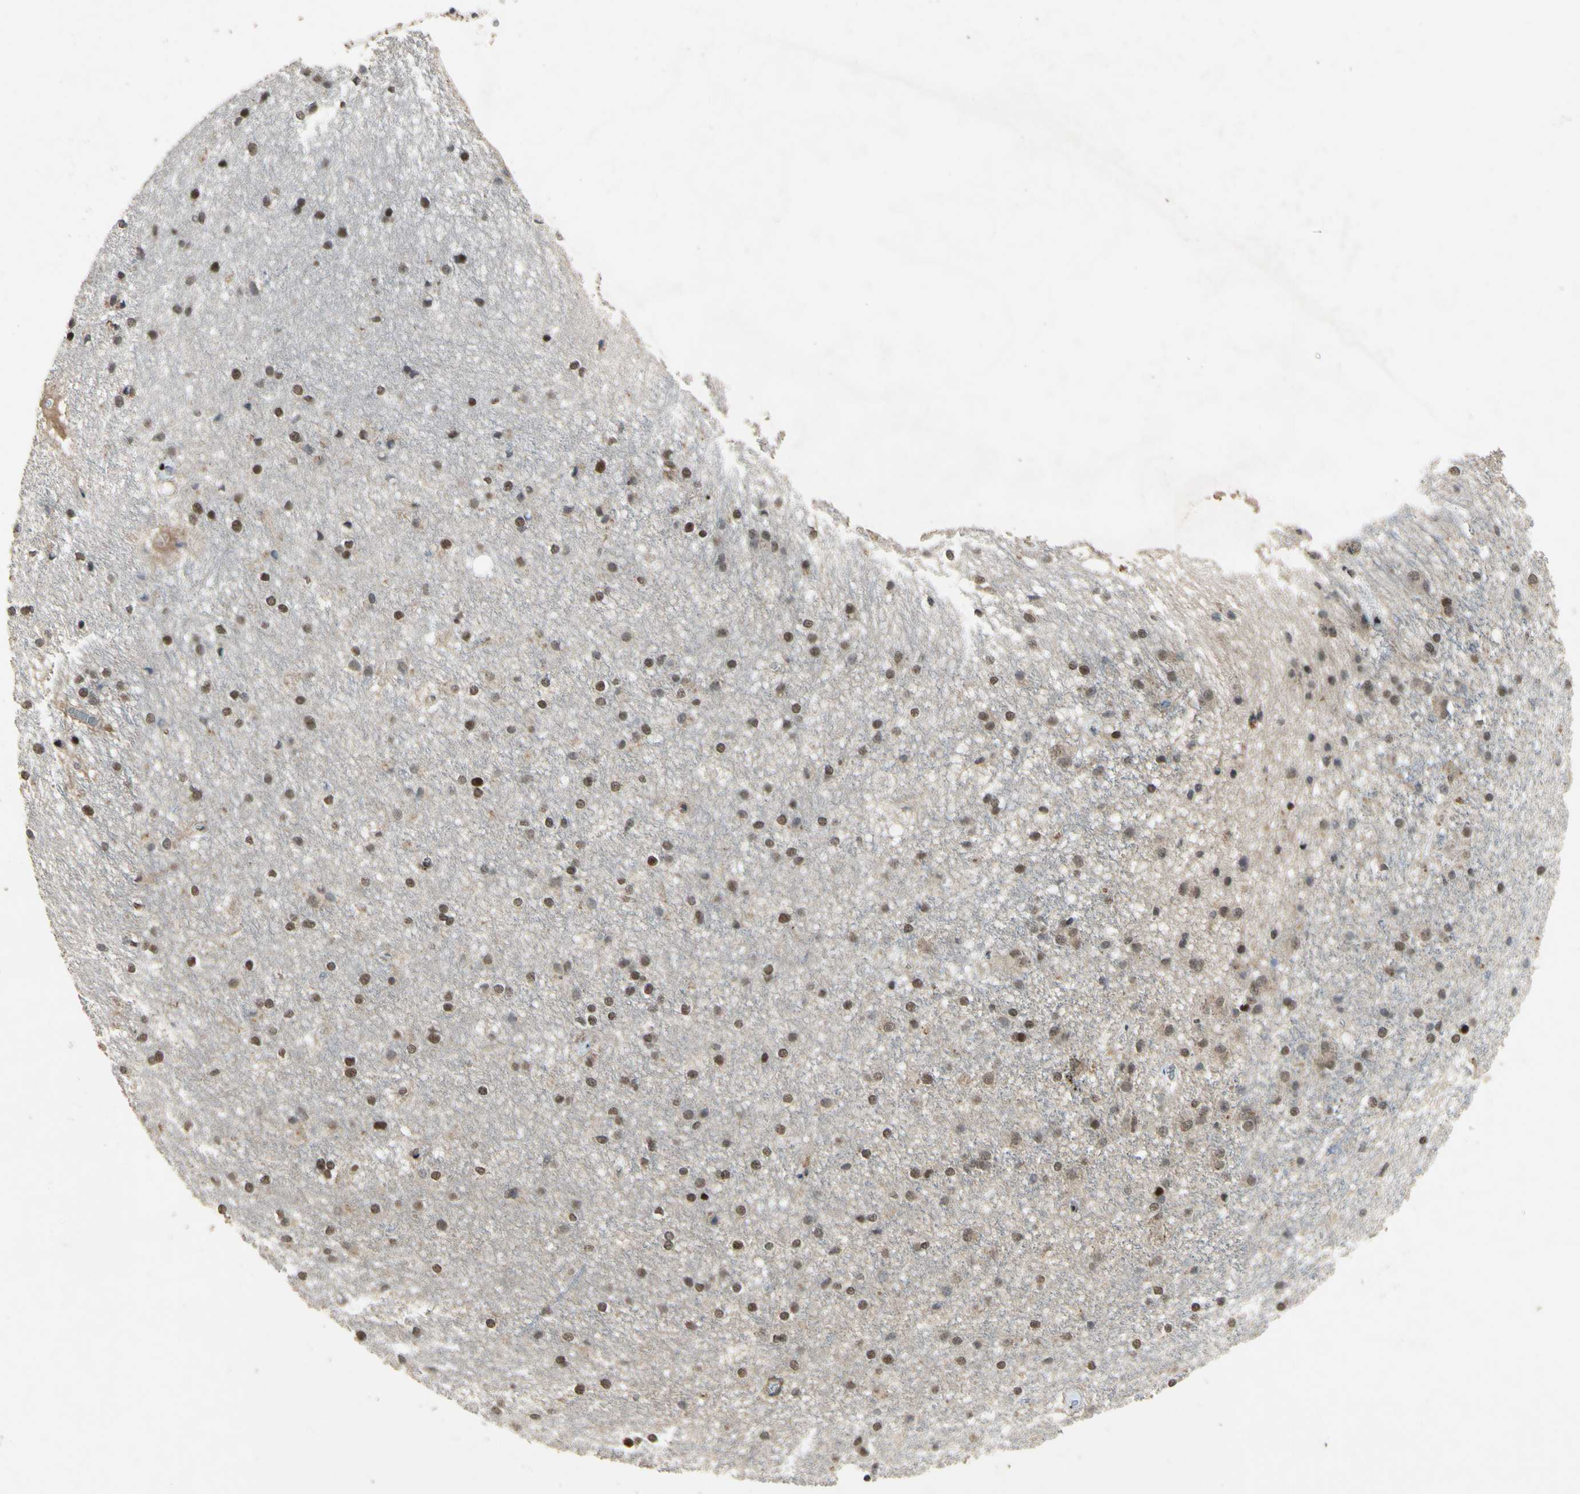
{"staining": {"intensity": "strong", "quantity": ">75%", "location": "nuclear"}, "tissue": "caudate", "cell_type": "Glial cells", "image_type": "normal", "snomed": [{"axis": "morphology", "description": "Normal tissue, NOS"}, {"axis": "topography", "description": "Lateral ventricle wall"}], "caption": "A brown stain shows strong nuclear expression of a protein in glial cells of benign caudate. Using DAB (brown) and hematoxylin (blue) stains, captured at high magnification using brightfield microscopy.", "gene": "ZNF174", "patient": {"sex": "female", "age": 19}}